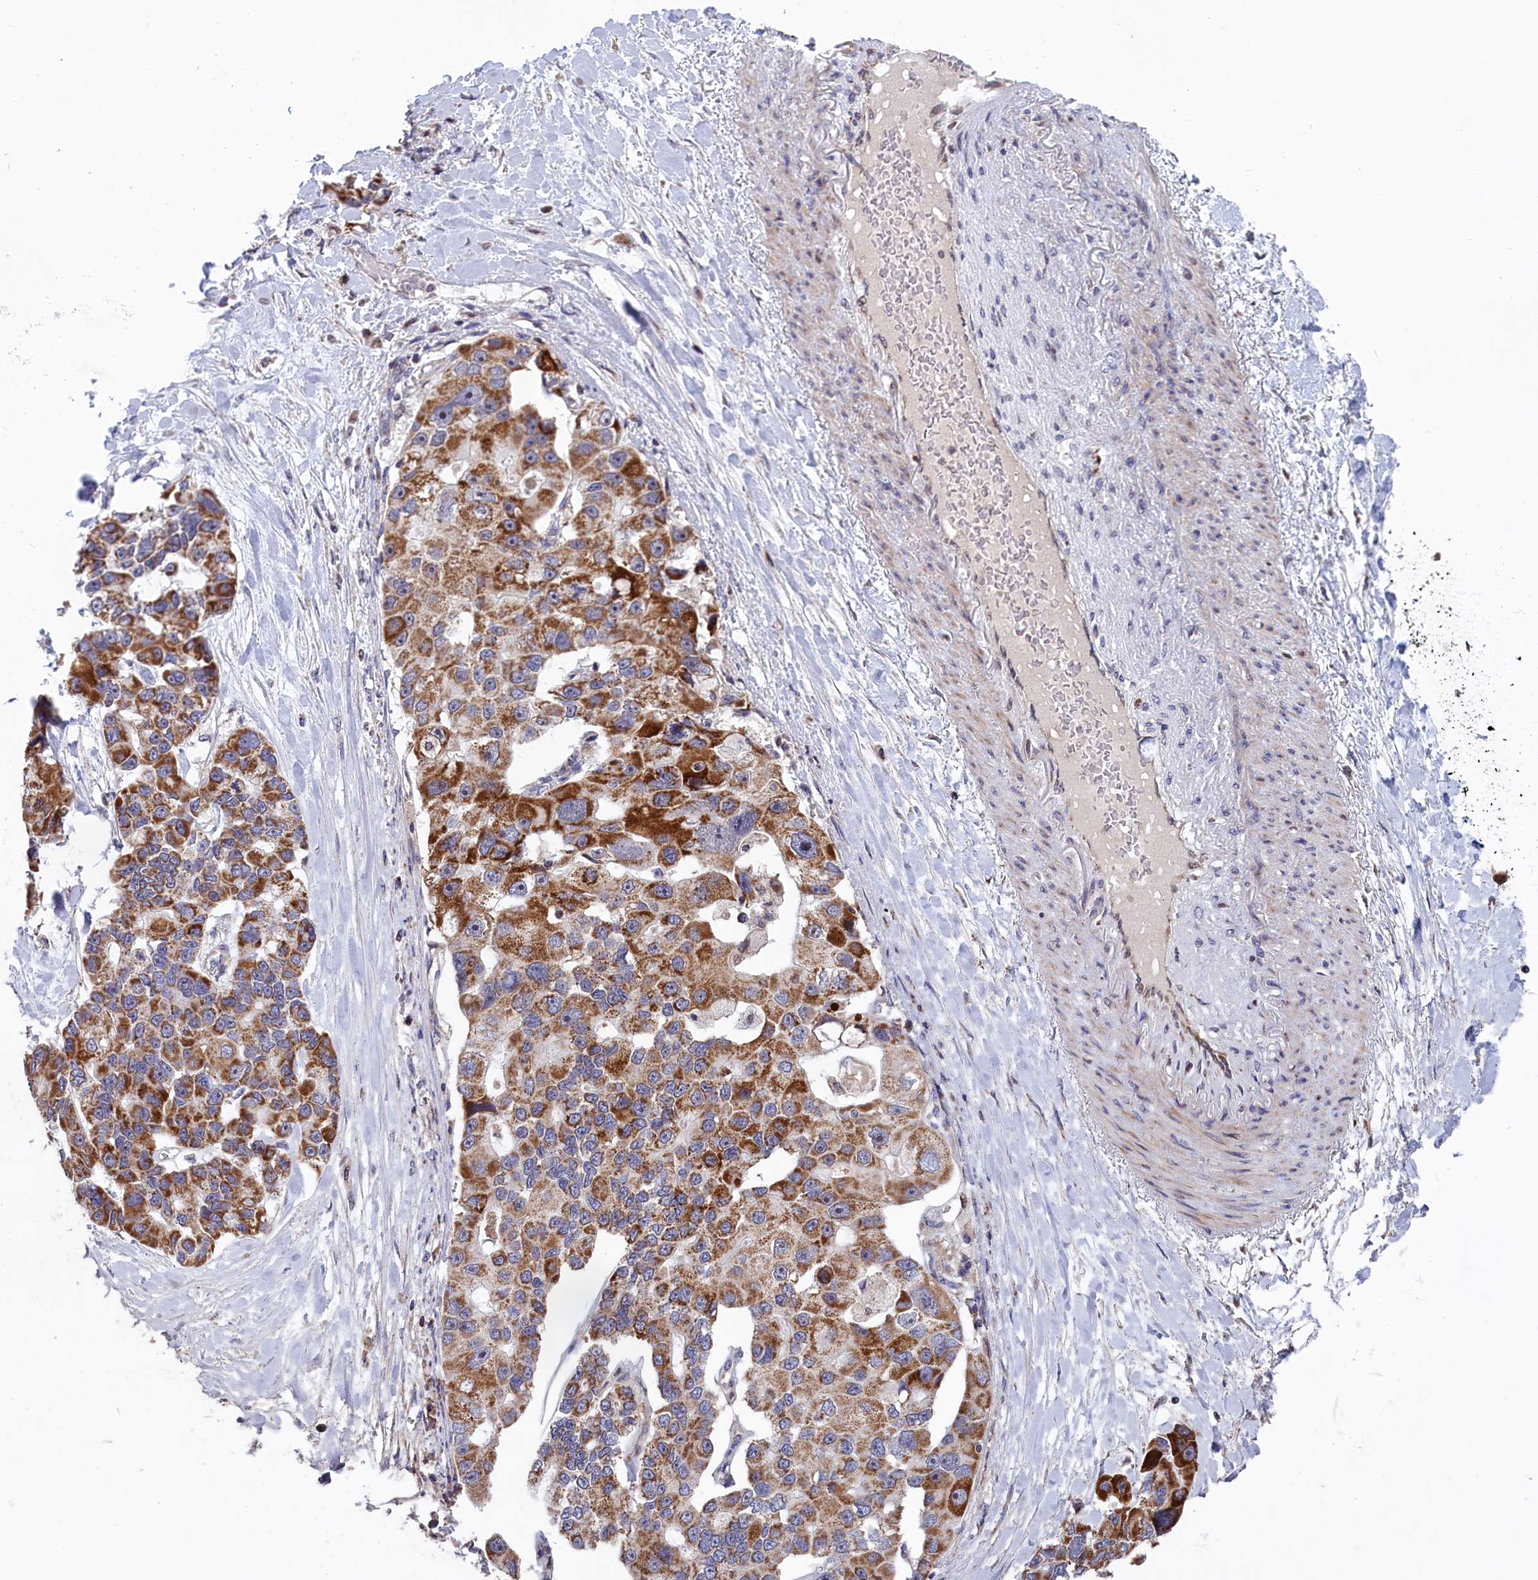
{"staining": {"intensity": "strong", "quantity": "25%-75%", "location": "cytoplasmic/membranous"}, "tissue": "lung cancer", "cell_type": "Tumor cells", "image_type": "cancer", "snomed": [{"axis": "morphology", "description": "Adenocarcinoma, NOS"}, {"axis": "topography", "description": "Lung"}], "caption": "Immunohistochemical staining of adenocarcinoma (lung) reveals strong cytoplasmic/membranous protein positivity in about 25%-75% of tumor cells.", "gene": "TIMM44", "patient": {"sex": "female", "age": 54}}